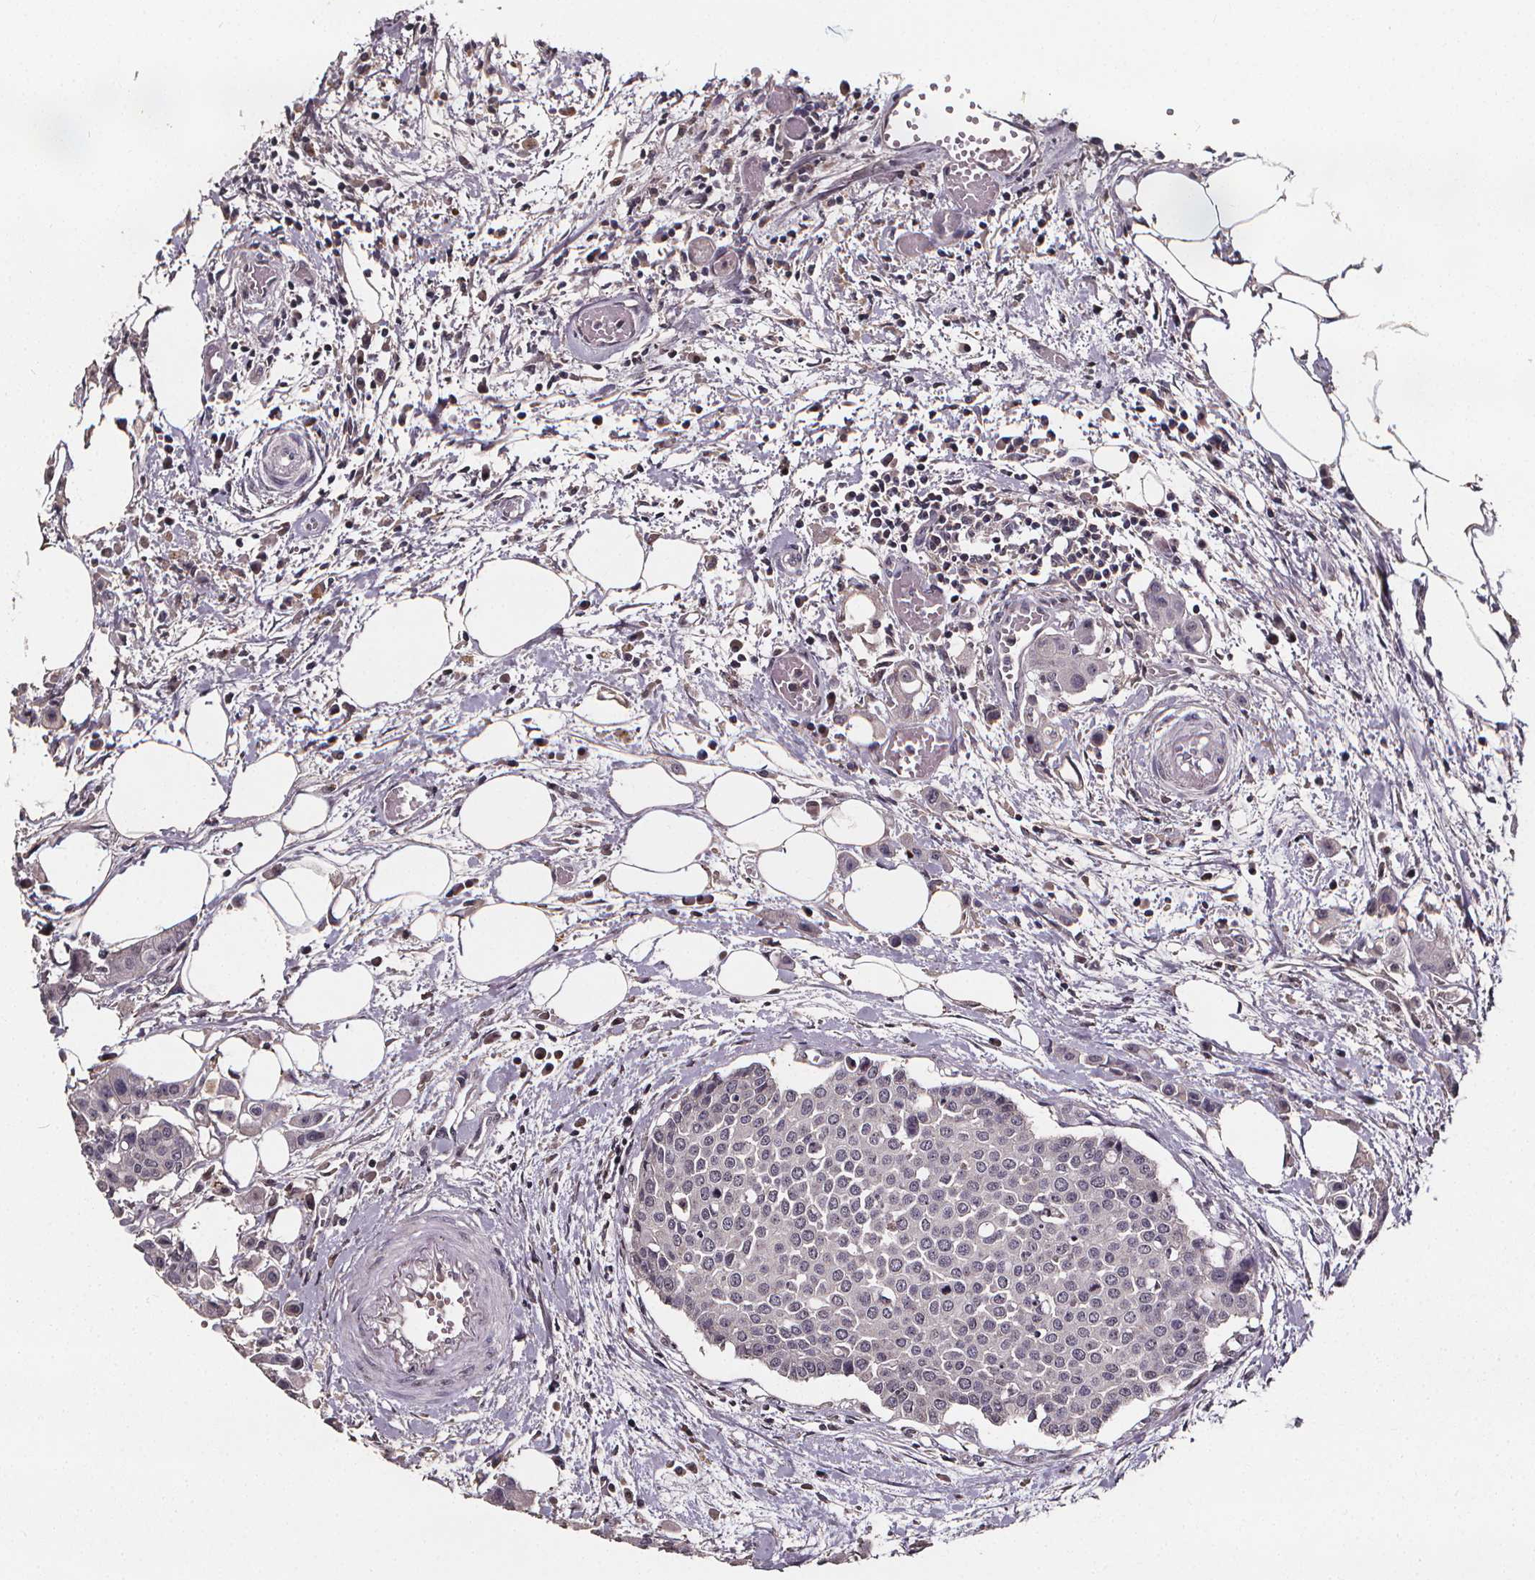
{"staining": {"intensity": "negative", "quantity": "none", "location": "none"}, "tissue": "carcinoid", "cell_type": "Tumor cells", "image_type": "cancer", "snomed": [{"axis": "morphology", "description": "Carcinoid, malignant, NOS"}, {"axis": "topography", "description": "Colon"}], "caption": "Immunohistochemical staining of human carcinoid (malignant) demonstrates no significant positivity in tumor cells.", "gene": "SPAG8", "patient": {"sex": "male", "age": 81}}